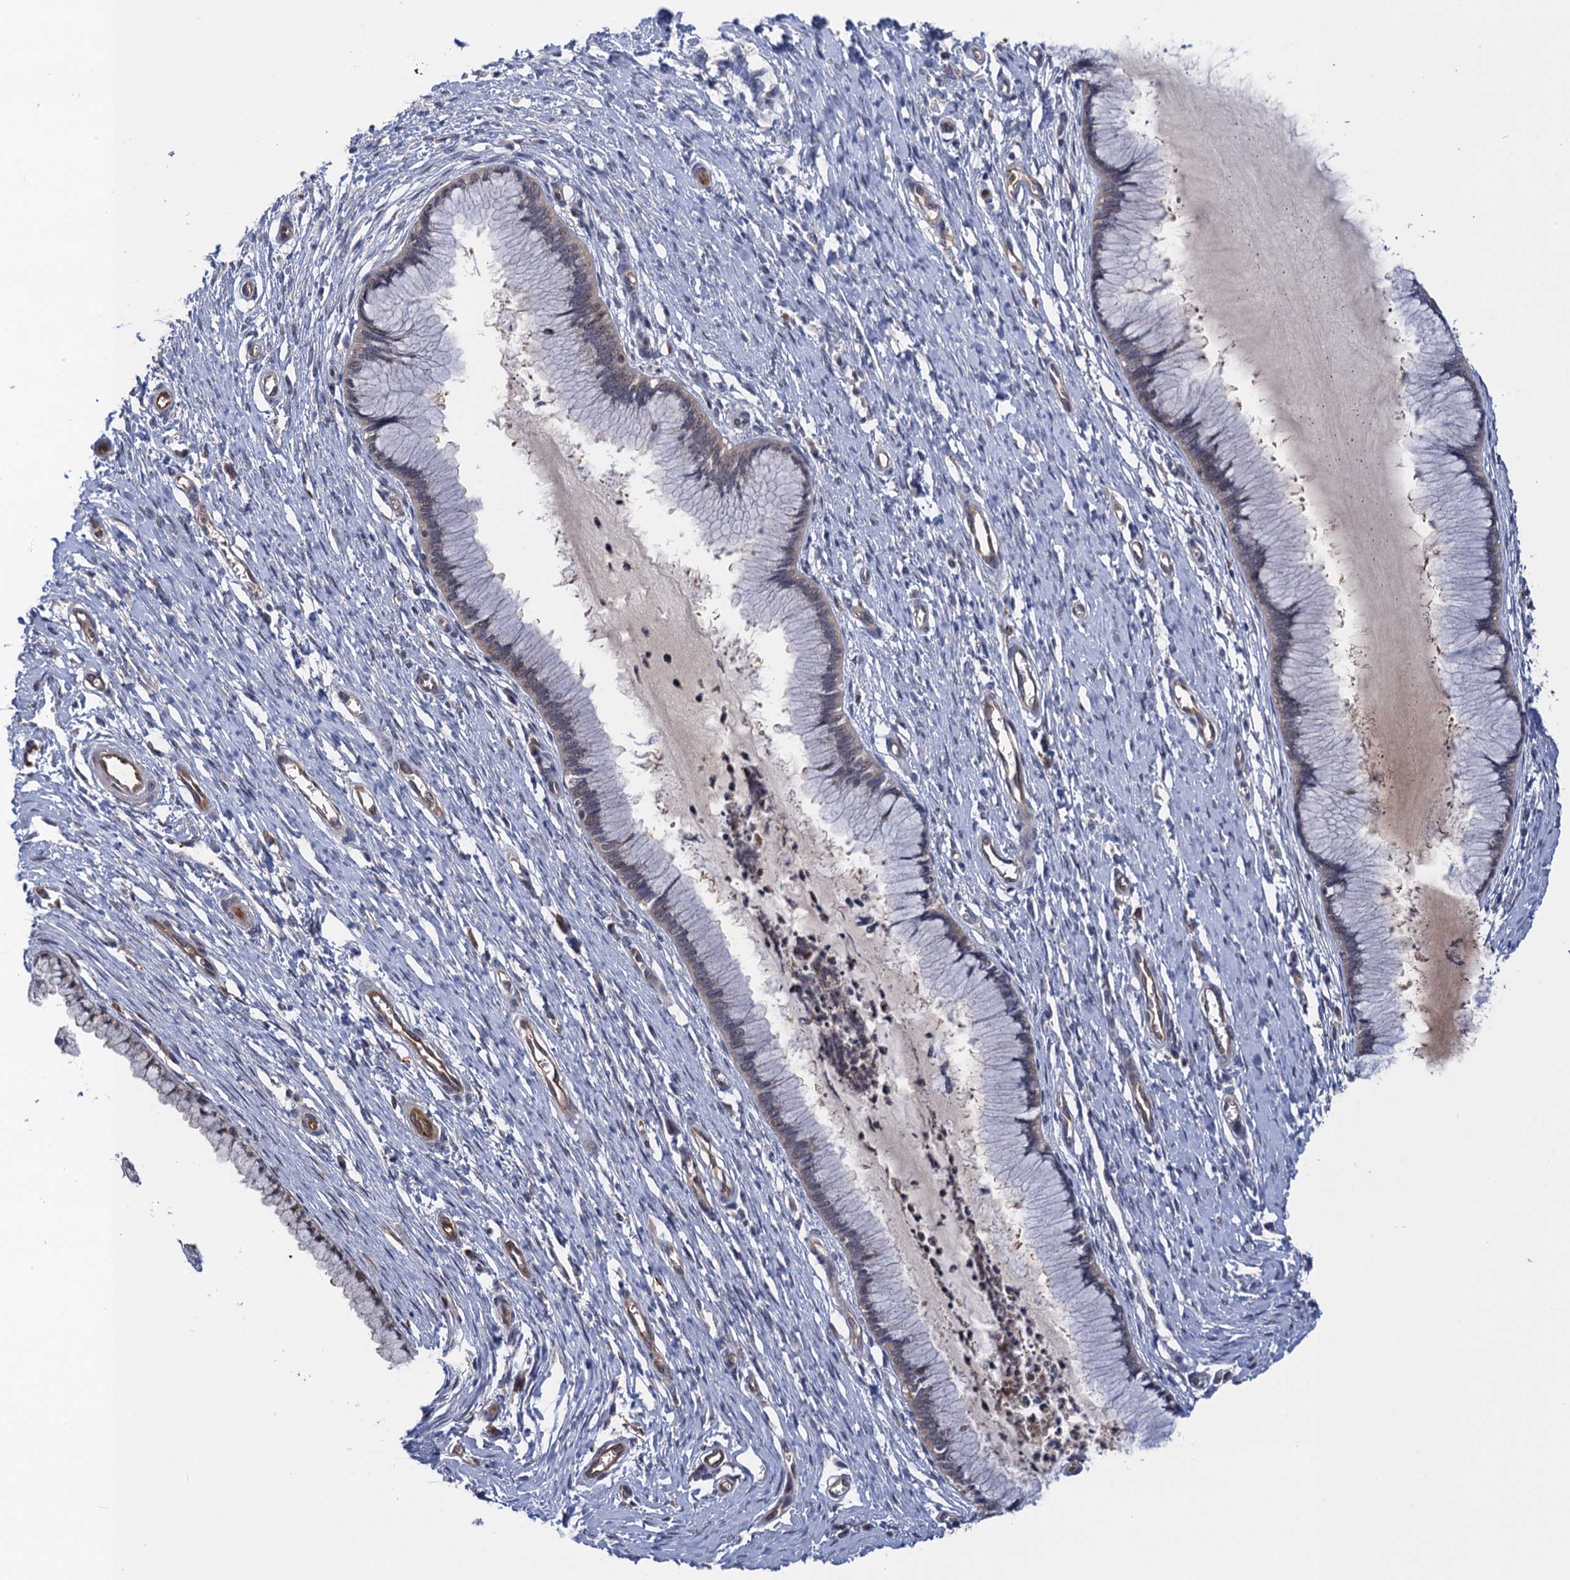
{"staining": {"intensity": "weak", "quantity": "<25%", "location": "cytoplasmic/membranous"}, "tissue": "cervix", "cell_type": "Glandular cells", "image_type": "normal", "snomed": [{"axis": "morphology", "description": "Normal tissue, NOS"}, {"axis": "topography", "description": "Cervix"}], "caption": "The histopathology image demonstrates no significant expression in glandular cells of cervix.", "gene": "NEK8", "patient": {"sex": "female", "age": 55}}